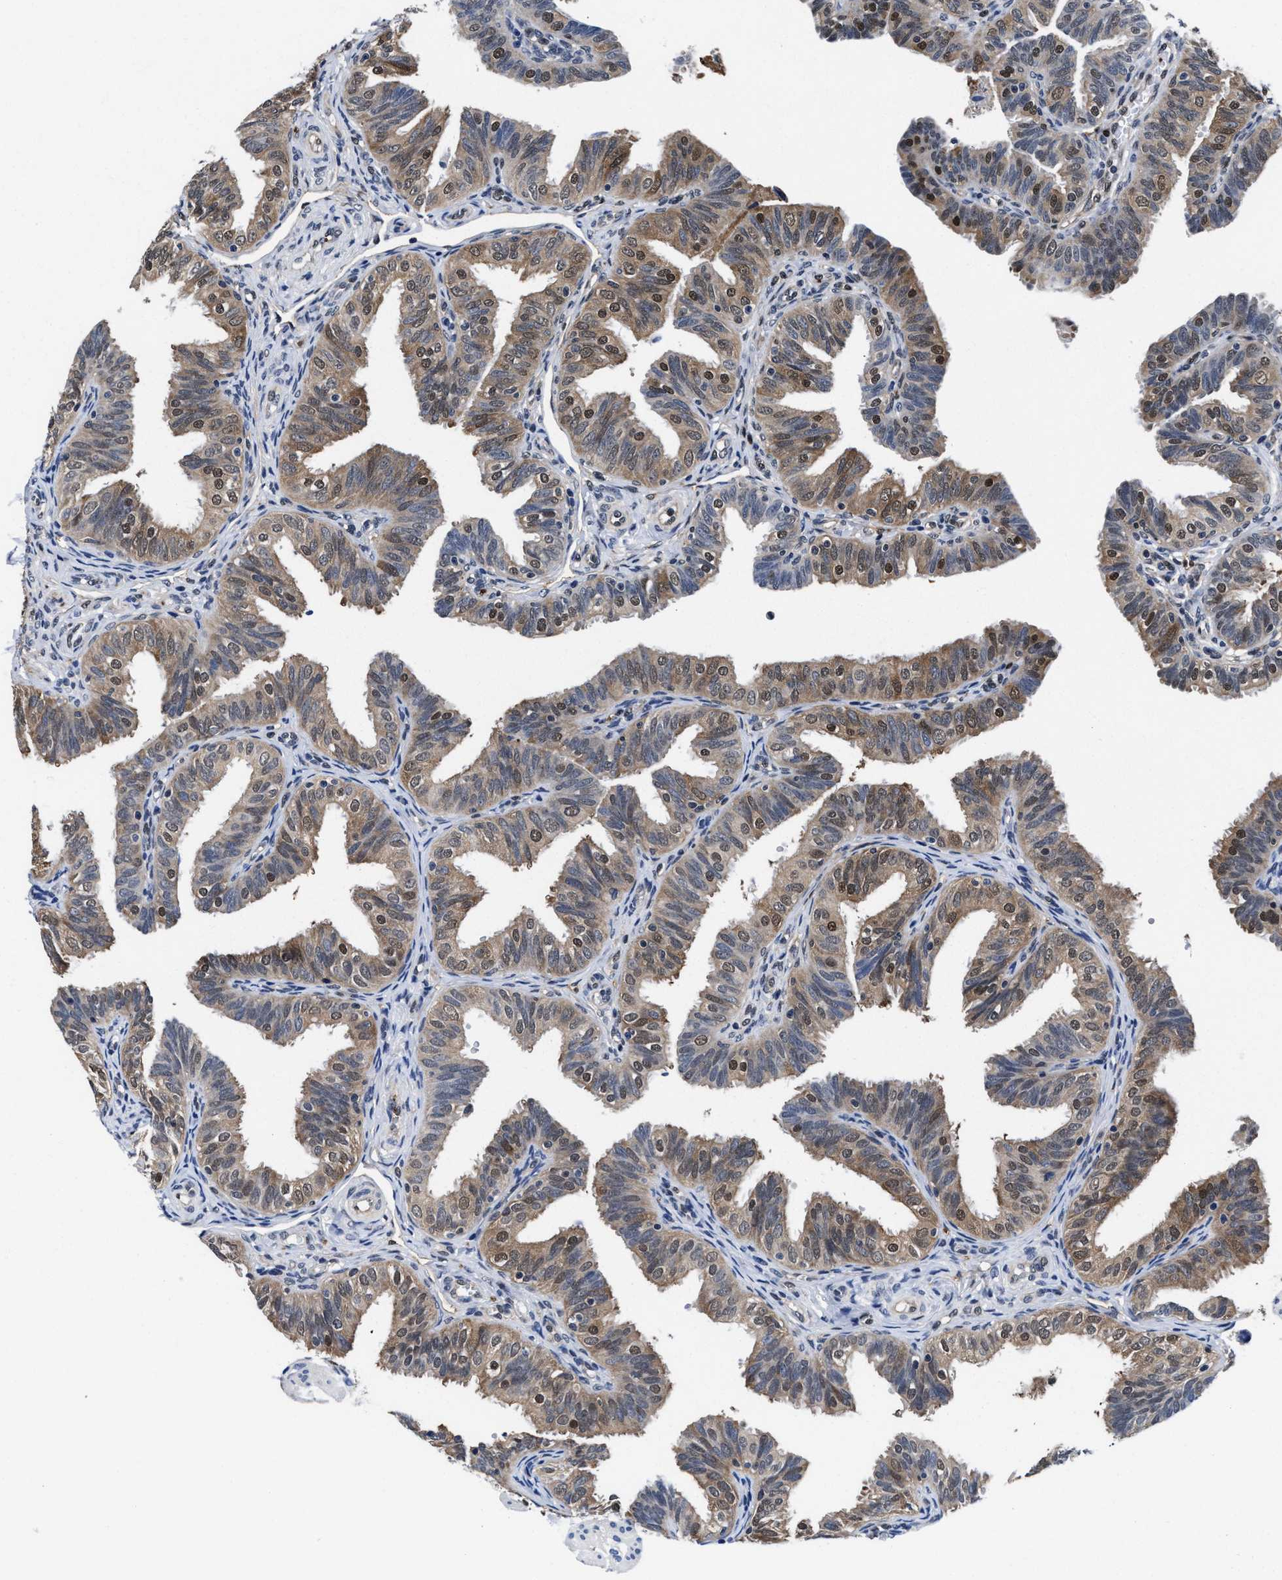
{"staining": {"intensity": "weak", "quantity": "25%-75%", "location": "cytoplasmic/membranous,nuclear"}, "tissue": "fallopian tube", "cell_type": "Glandular cells", "image_type": "normal", "snomed": [{"axis": "morphology", "description": "Normal tissue, NOS"}, {"axis": "topography", "description": "Fallopian tube"}], "caption": "Brown immunohistochemical staining in normal fallopian tube shows weak cytoplasmic/membranous,nuclear staining in approximately 25%-75% of glandular cells. Using DAB (brown) and hematoxylin (blue) stains, captured at high magnification using brightfield microscopy.", "gene": "ACLY", "patient": {"sex": "female", "age": 35}}